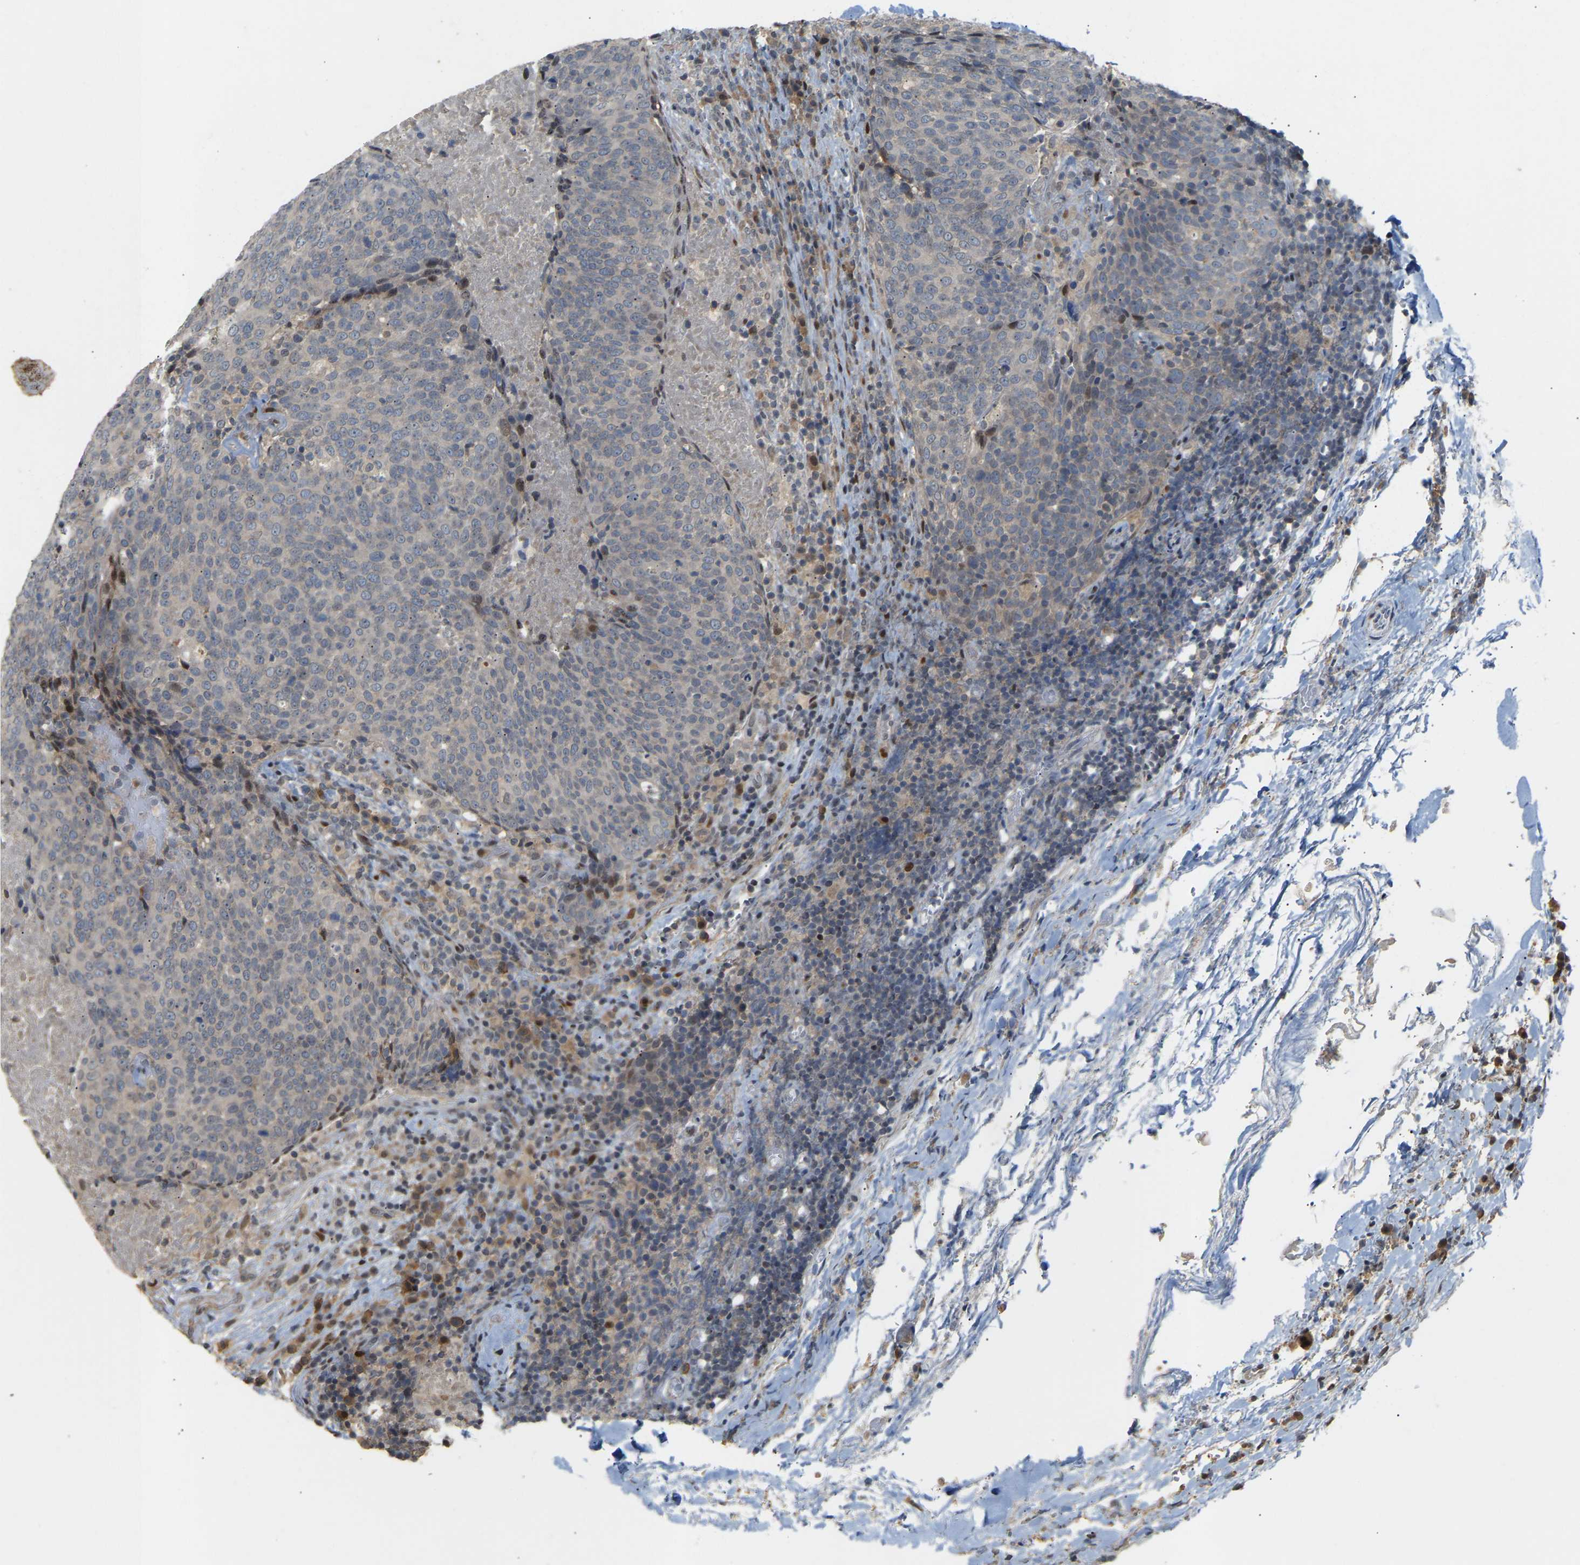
{"staining": {"intensity": "negative", "quantity": "none", "location": "none"}, "tissue": "head and neck cancer", "cell_type": "Tumor cells", "image_type": "cancer", "snomed": [{"axis": "morphology", "description": "Squamous cell carcinoma, NOS"}, {"axis": "morphology", "description": "Squamous cell carcinoma, metastatic, NOS"}, {"axis": "topography", "description": "Lymph node"}, {"axis": "topography", "description": "Head-Neck"}], "caption": "Immunohistochemistry of metastatic squamous cell carcinoma (head and neck) displays no staining in tumor cells. (DAB (3,3'-diaminobenzidine) IHC visualized using brightfield microscopy, high magnification).", "gene": "PTPN4", "patient": {"sex": "male", "age": 62}}